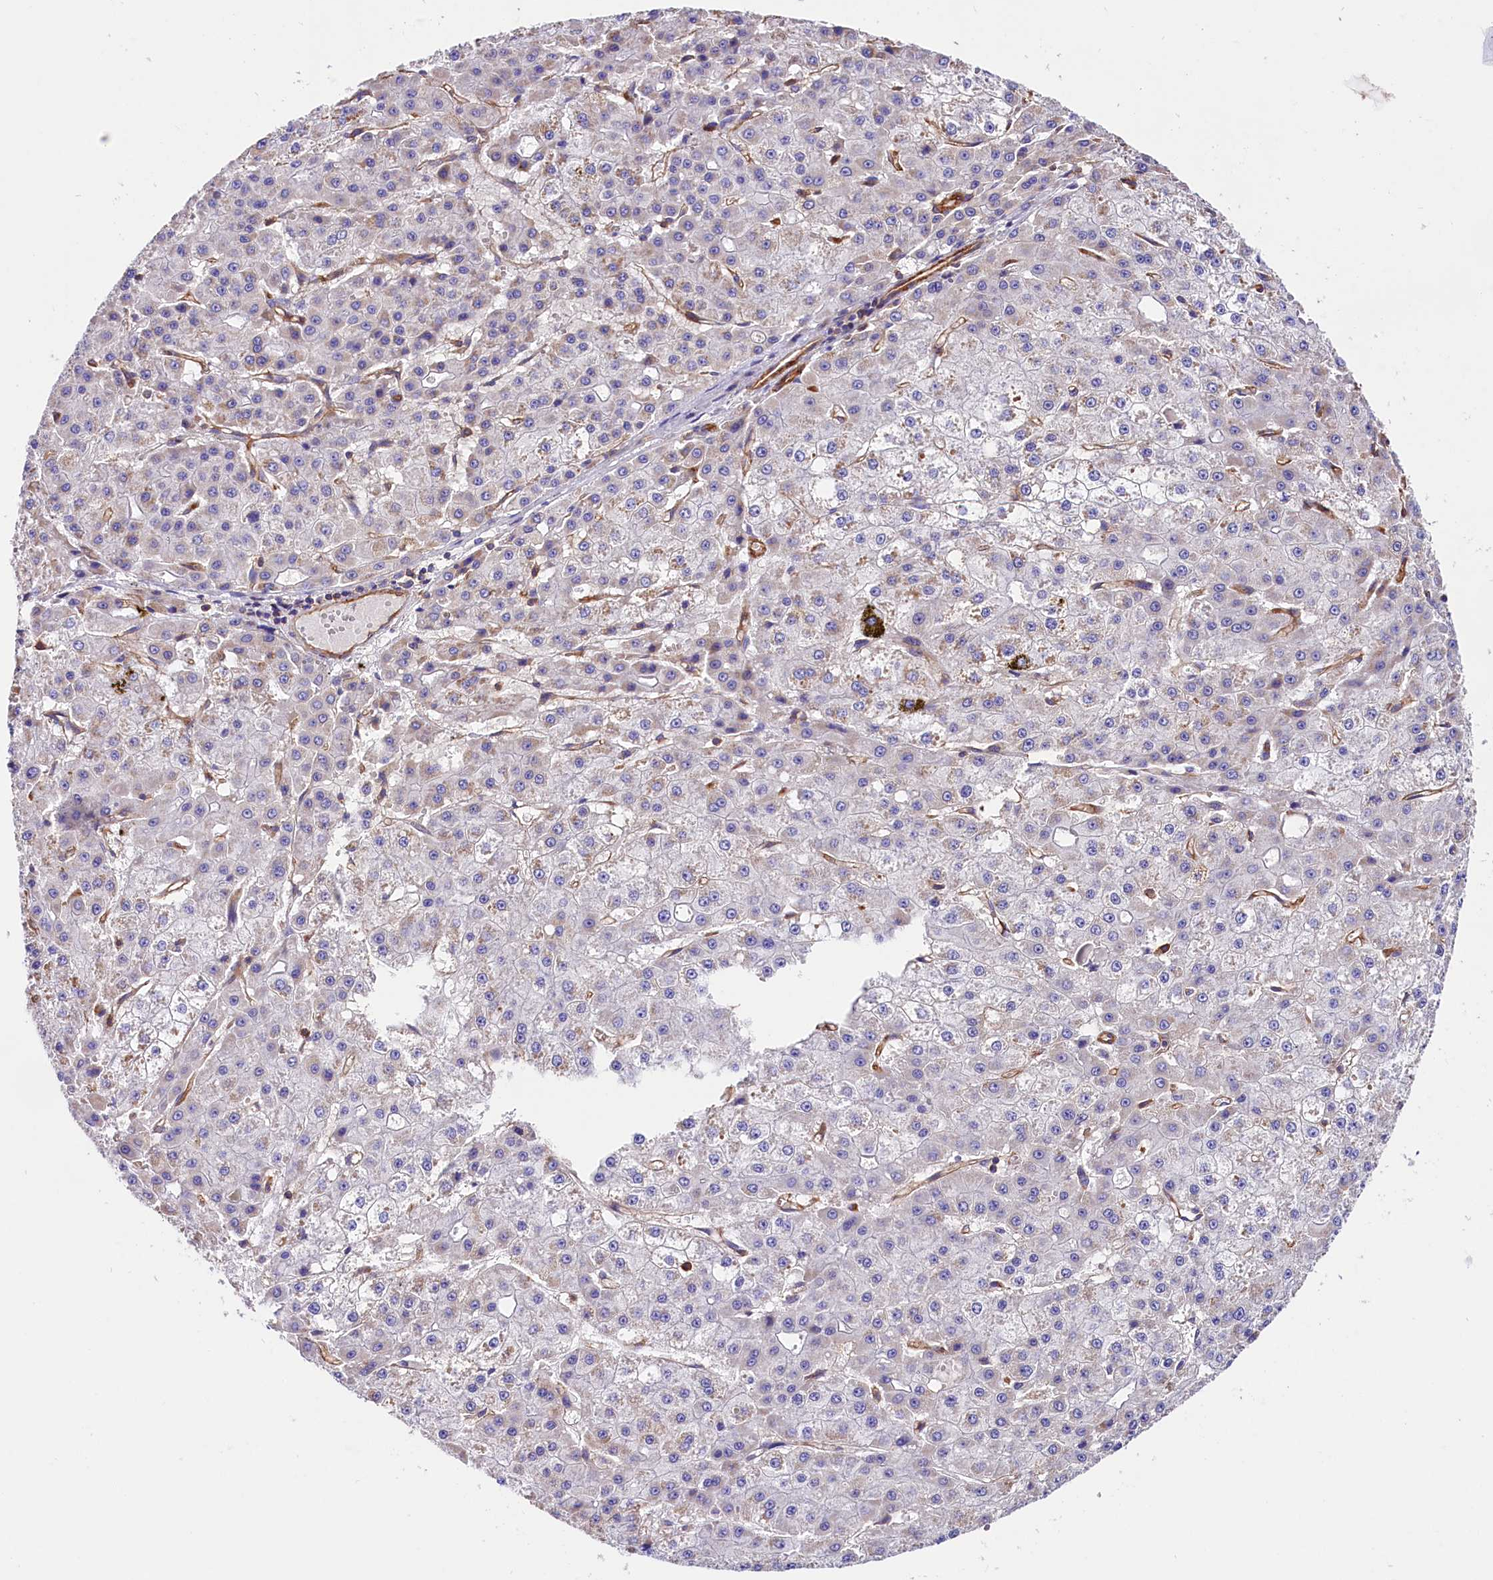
{"staining": {"intensity": "negative", "quantity": "none", "location": "none"}, "tissue": "liver cancer", "cell_type": "Tumor cells", "image_type": "cancer", "snomed": [{"axis": "morphology", "description": "Carcinoma, Hepatocellular, NOS"}, {"axis": "topography", "description": "Liver"}], "caption": "An immunohistochemistry (IHC) micrograph of liver hepatocellular carcinoma is shown. There is no staining in tumor cells of liver hepatocellular carcinoma. (Brightfield microscopy of DAB immunohistochemistry at high magnification).", "gene": "ATP2B4", "patient": {"sex": "male", "age": 47}}